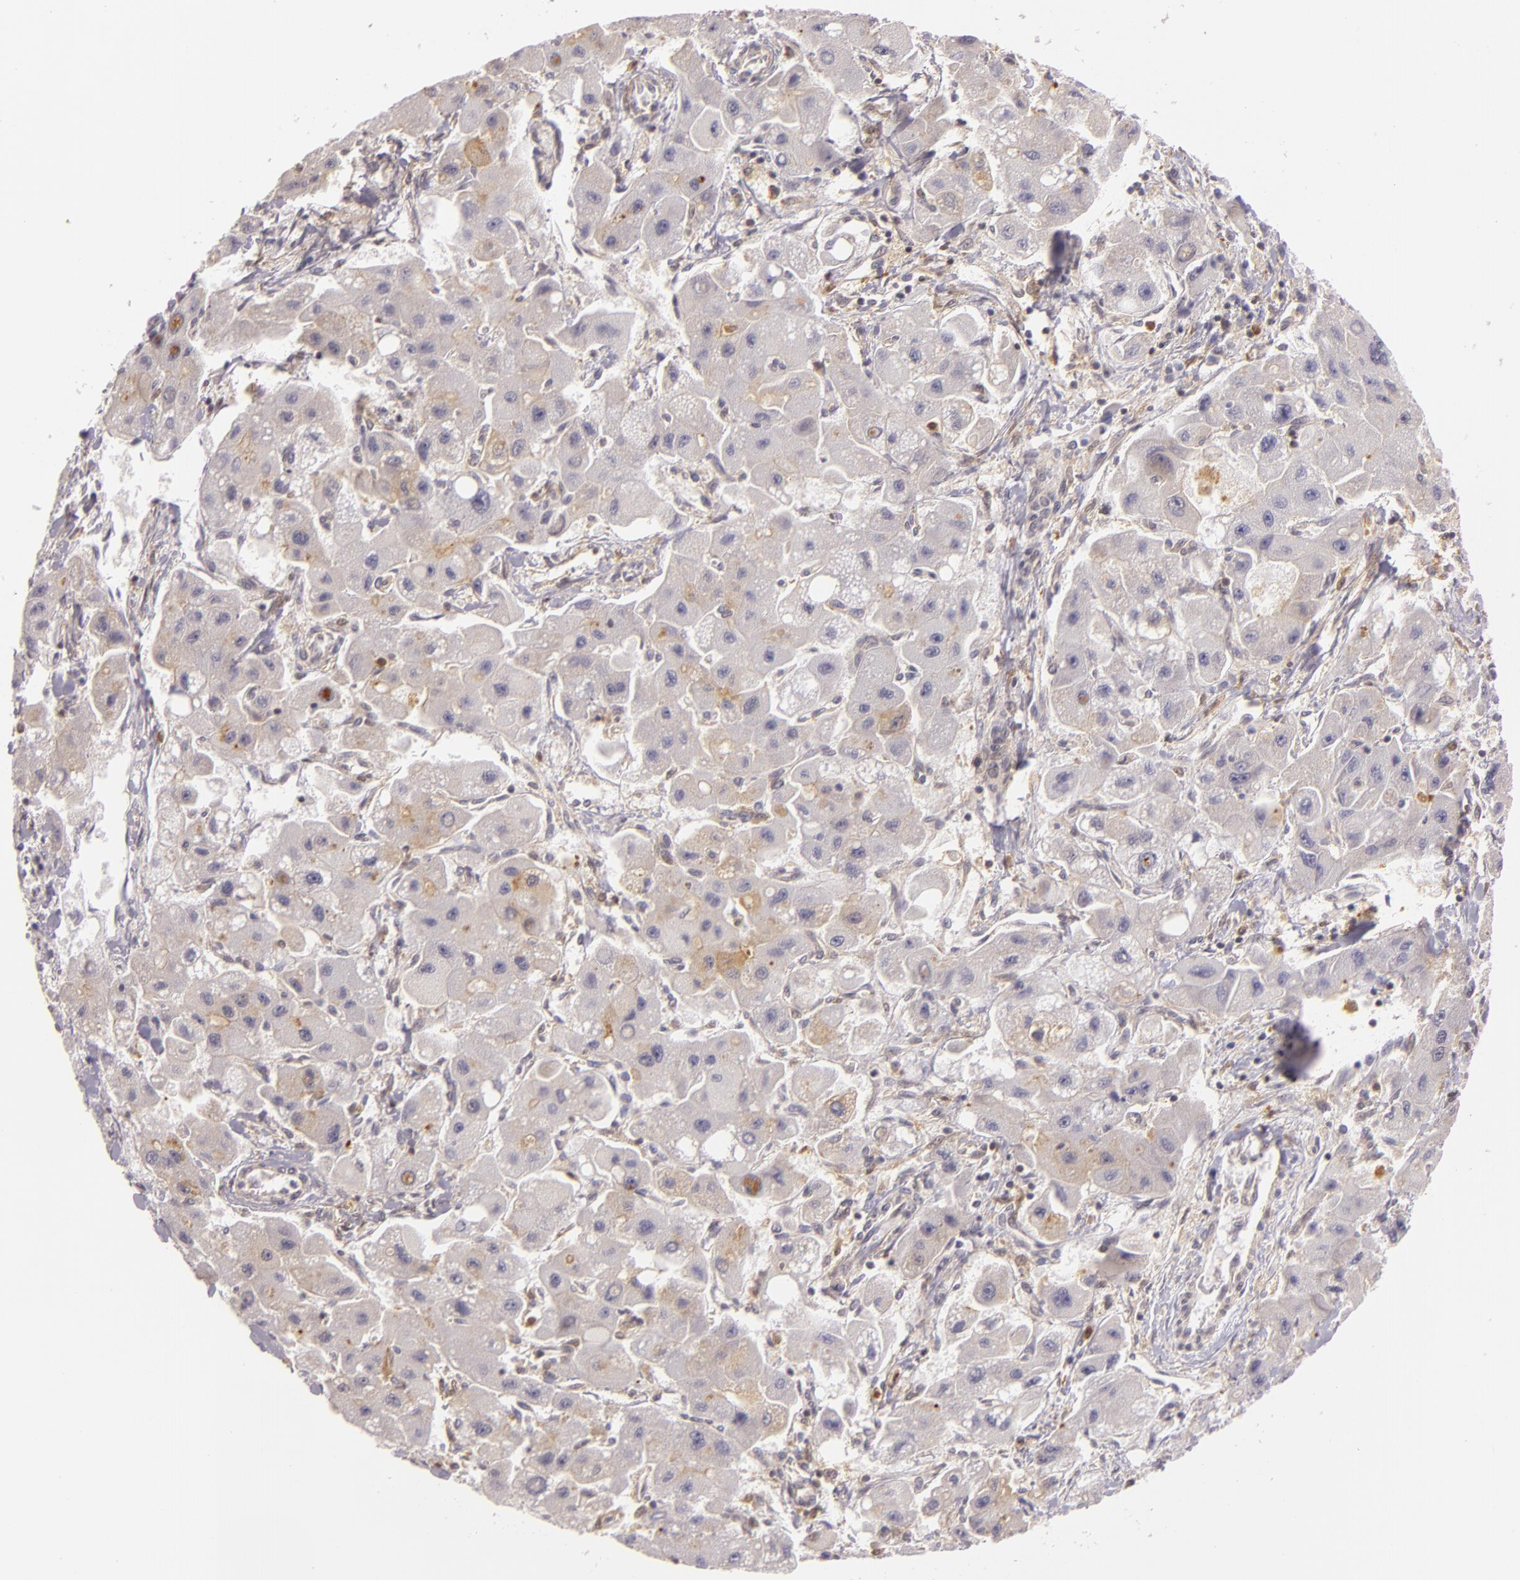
{"staining": {"intensity": "weak", "quantity": "25%-75%", "location": "cytoplasmic/membranous"}, "tissue": "liver cancer", "cell_type": "Tumor cells", "image_type": "cancer", "snomed": [{"axis": "morphology", "description": "Carcinoma, Hepatocellular, NOS"}, {"axis": "topography", "description": "Liver"}], "caption": "This is an image of immunohistochemistry (IHC) staining of liver cancer (hepatocellular carcinoma), which shows weak positivity in the cytoplasmic/membranous of tumor cells.", "gene": "TOM1", "patient": {"sex": "male", "age": 24}}